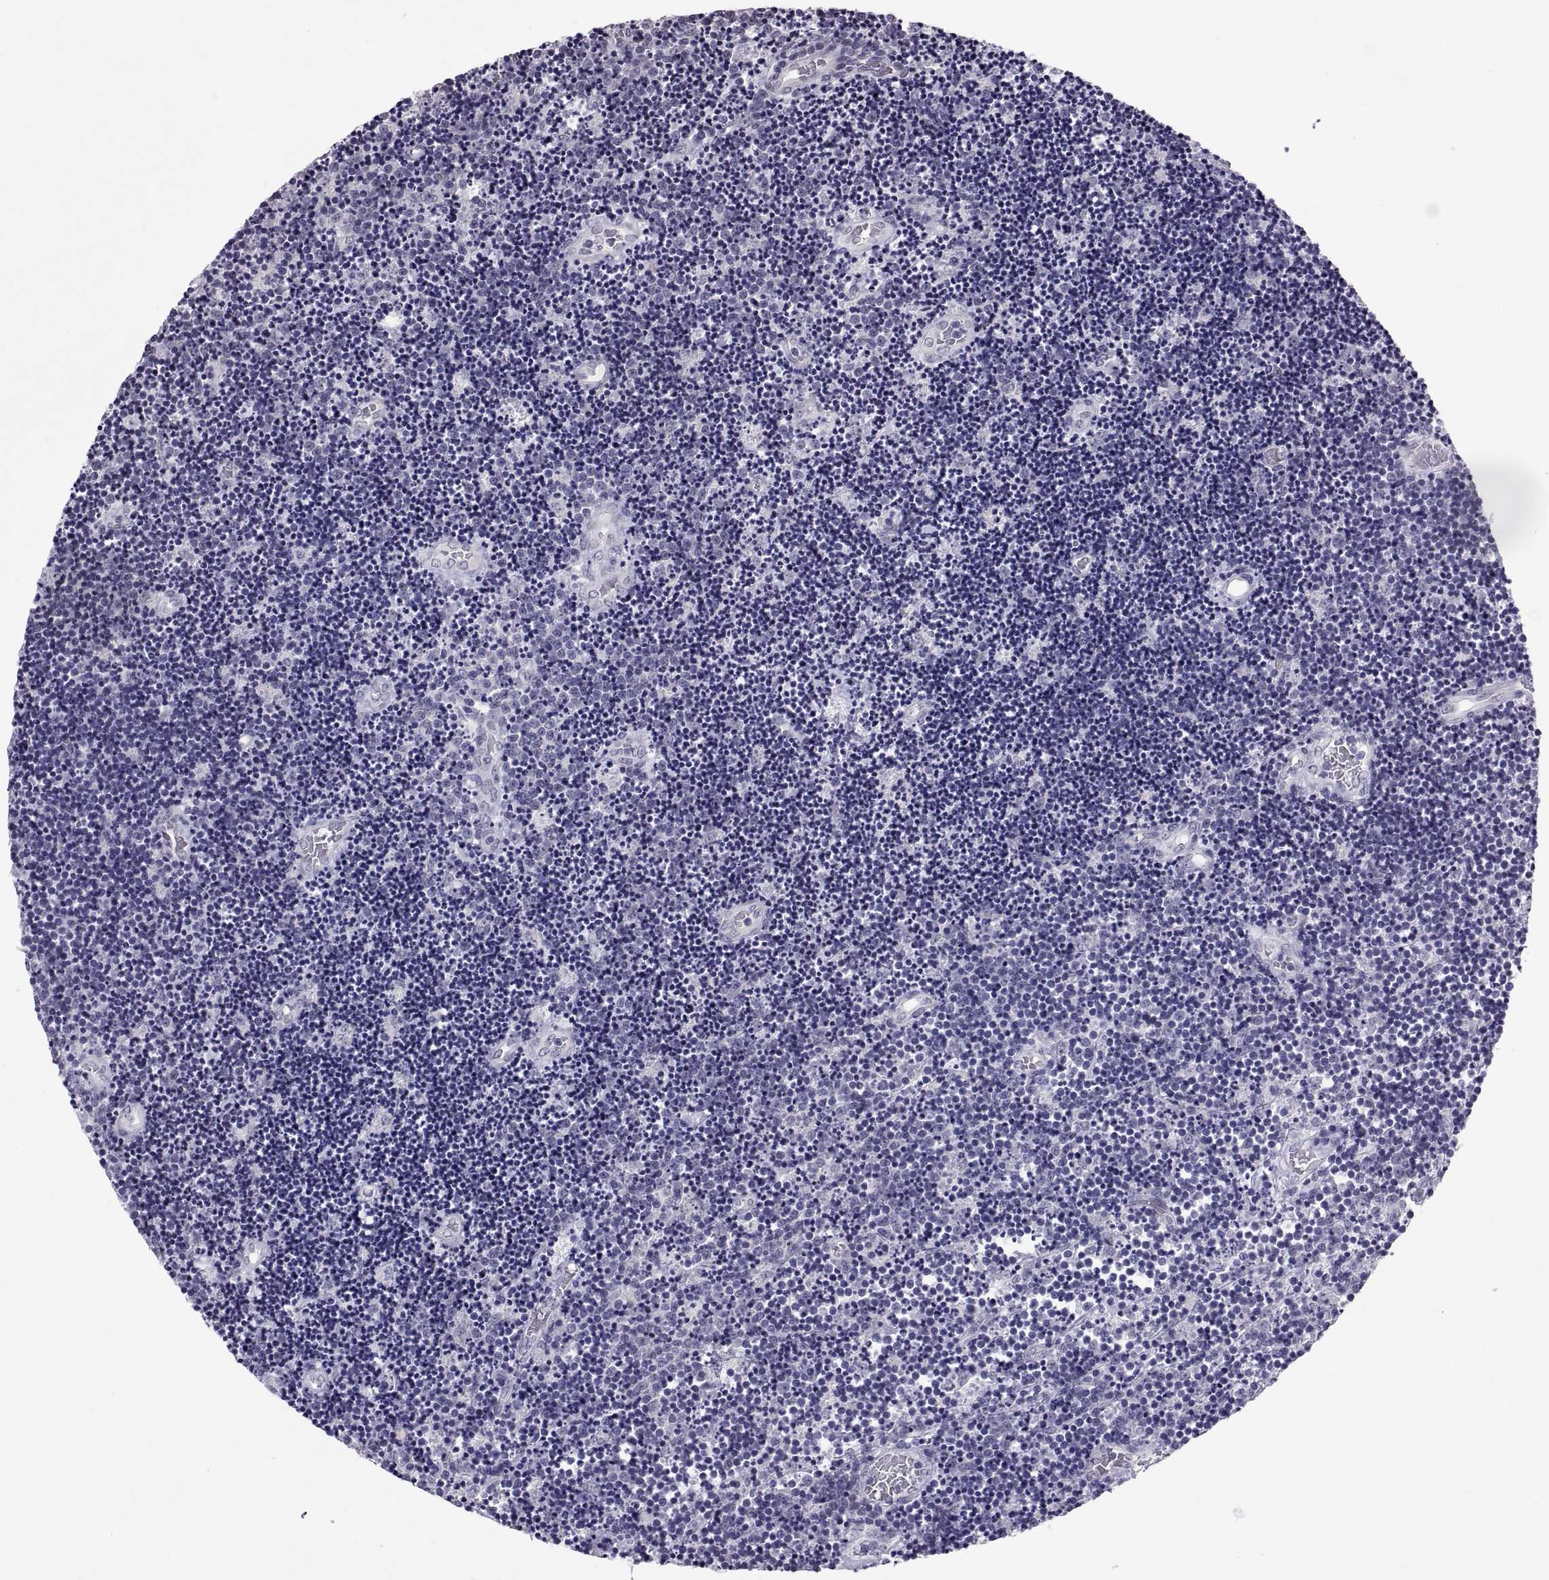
{"staining": {"intensity": "negative", "quantity": "none", "location": "none"}, "tissue": "lymphoma", "cell_type": "Tumor cells", "image_type": "cancer", "snomed": [{"axis": "morphology", "description": "Malignant lymphoma, non-Hodgkin's type, Low grade"}, {"axis": "topography", "description": "Brain"}], "caption": "Immunohistochemistry micrograph of neoplastic tissue: low-grade malignant lymphoma, non-Hodgkin's type stained with DAB (3,3'-diaminobenzidine) displays no significant protein positivity in tumor cells.", "gene": "KRT77", "patient": {"sex": "female", "age": 66}}